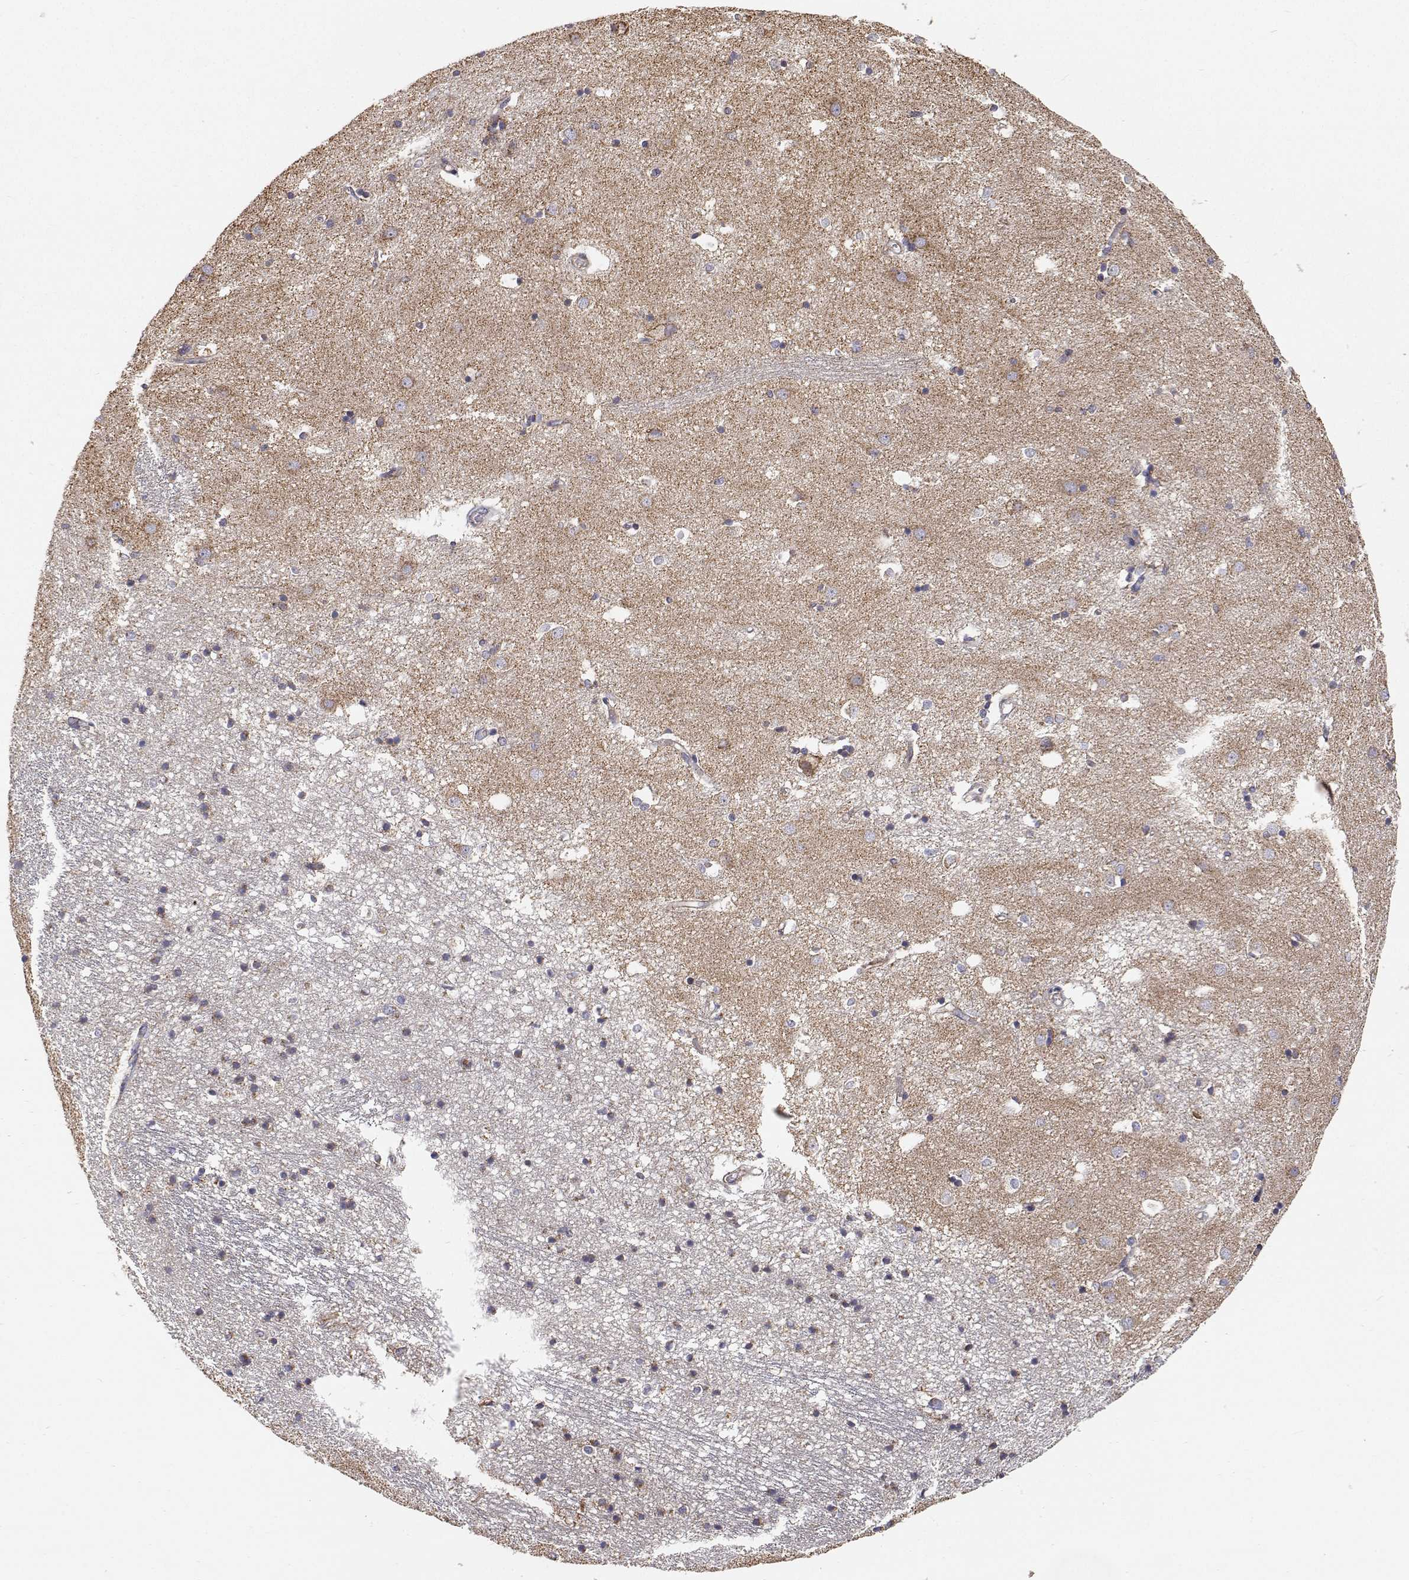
{"staining": {"intensity": "weak", "quantity": "<25%", "location": "cytoplasmic/membranous"}, "tissue": "caudate", "cell_type": "Glial cells", "image_type": "normal", "snomed": [{"axis": "morphology", "description": "Normal tissue, NOS"}, {"axis": "topography", "description": "Lateral ventricle wall"}], "caption": "IHC histopathology image of normal caudate: caudate stained with DAB demonstrates no significant protein expression in glial cells.", "gene": "SPICE1", "patient": {"sex": "male", "age": 54}}